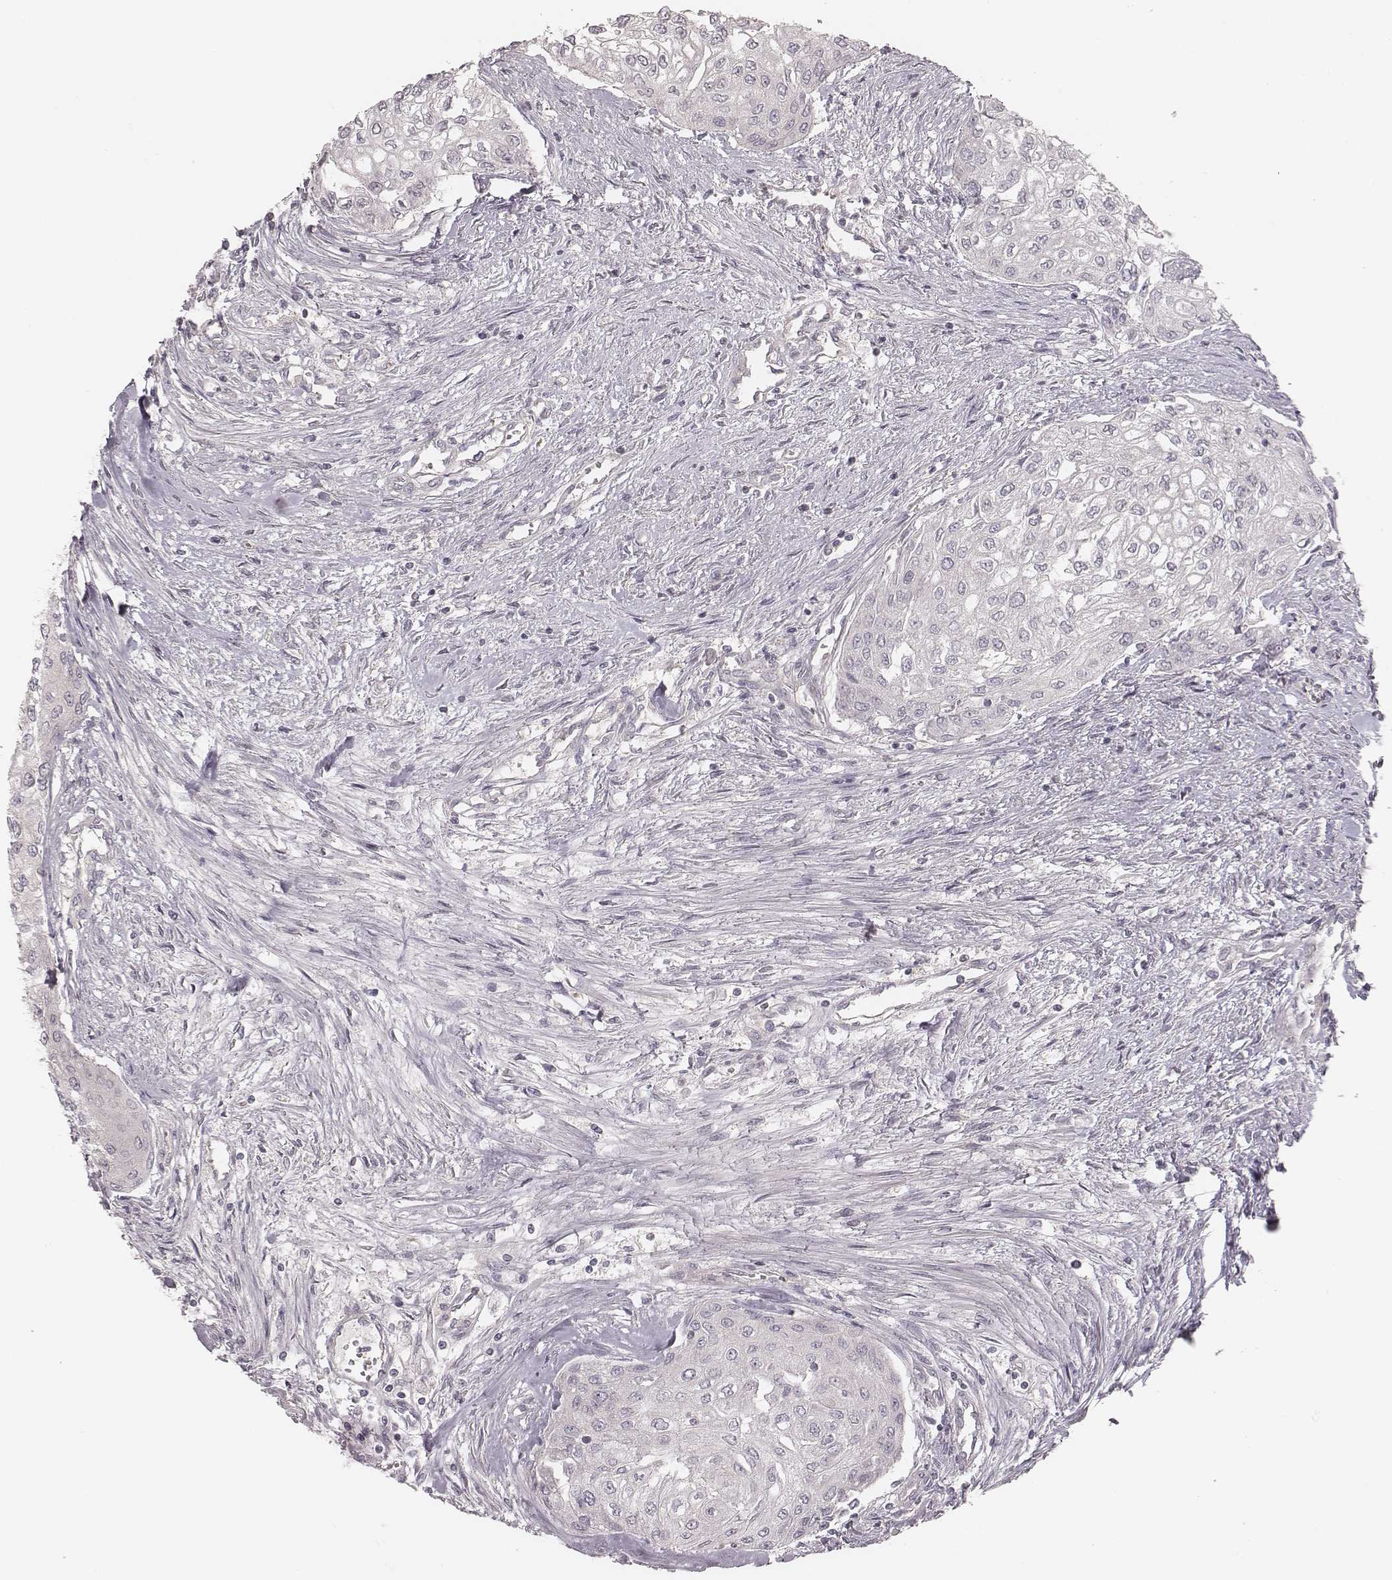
{"staining": {"intensity": "negative", "quantity": "none", "location": "none"}, "tissue": "urothelial cancer", "cell_type": "Tumor cells", "image_type": "cancer", "snomed": [{"axis": "morphology", "description": "Urothelial carcinoma, High grade"}, {"axis": "topography", "description": "Urinary bladder"}], "caption": "IHC of high-grade urothelial carcinoma exhibits no staining in tumor cells.", "gene": "TDRD5", "patient": {"sex": "male", "age": 62}}